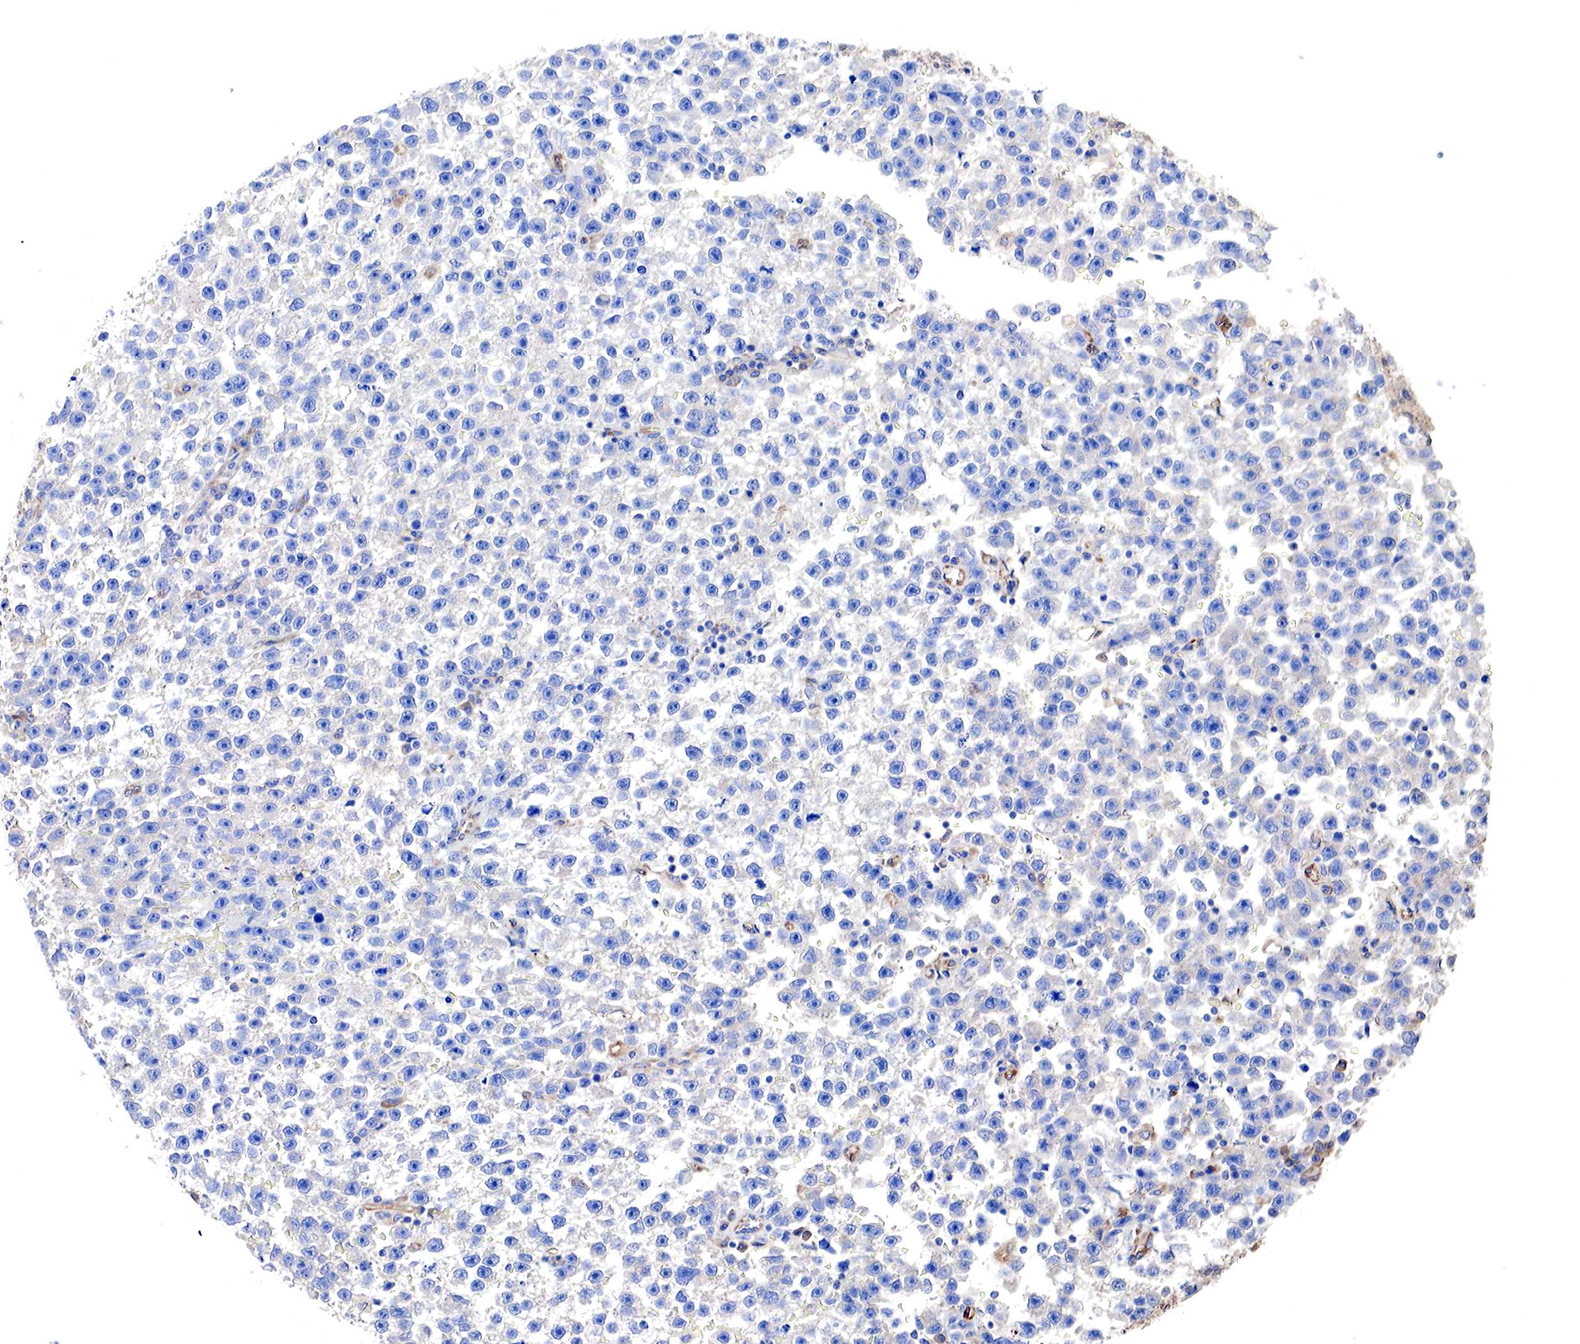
{"staining": {"intensity": "negative", "quantity": "none", "location": "none"}, "tissue": "testis cancer", "cell_type": "Tumor cells", "image_type": "cancer", "snomed": [{"axis": "morphology", "description": "Seminoma, NOS"}, {"axis": "topography", "description": "Testis"}], "caption": "Immunohistochemistry image of neoplastic tissue: human testis cancer stained with DAB (3,3'-diaminobenzidine) exhibits no significant protein positivity in tumor cells. (Immunohistochemistry, brightfield microscopy, high magnification).", "gene": "RDX", "patient": {"sex": "male", "age": 33}}